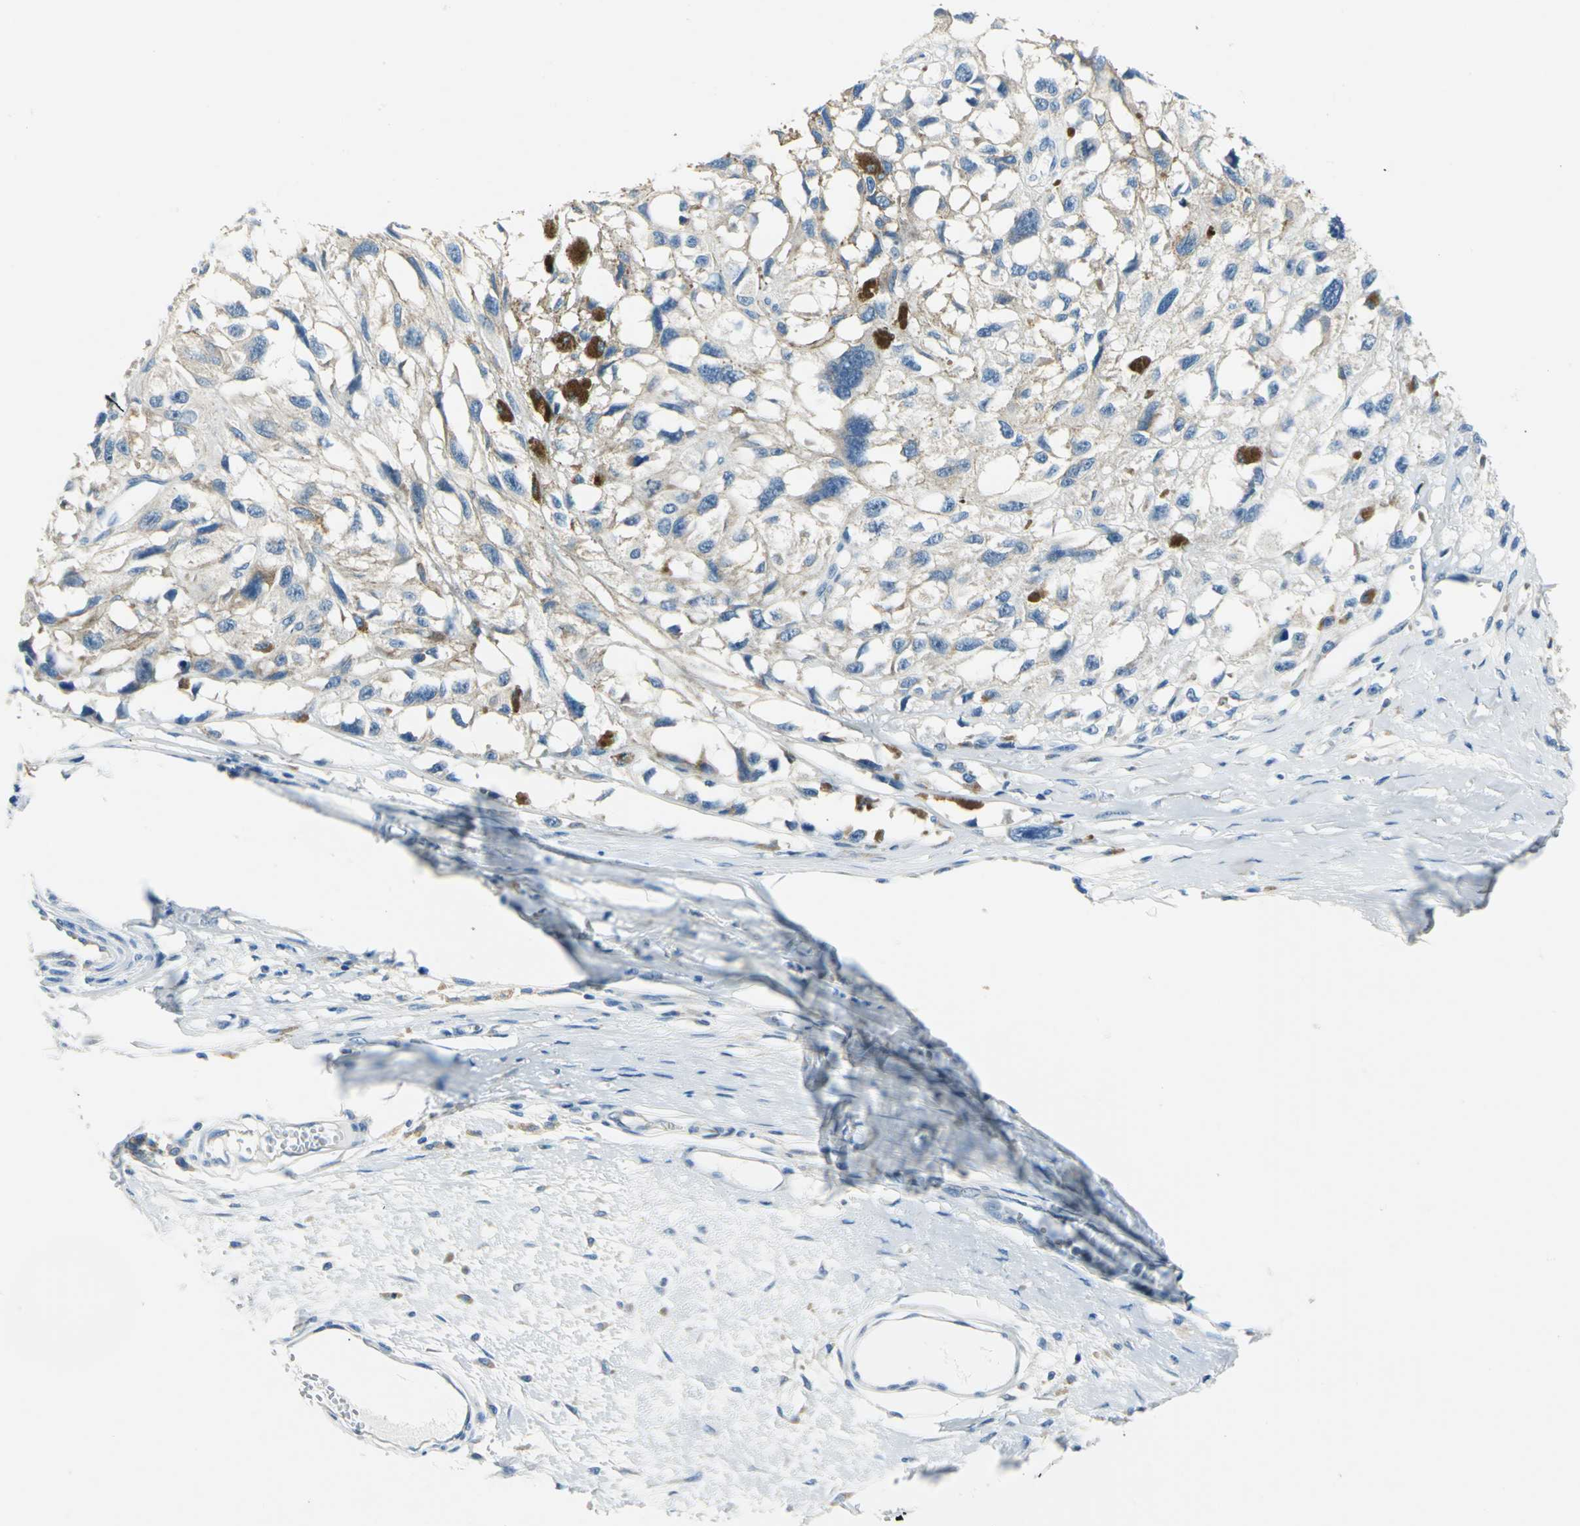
{"staining": {"intensity": "weak", "quantity": "<25%", "location": "cytoplasmic/membranous"}, "tissue": "melanoma", "cell_type": "Tumor cells", "image_type": "cancer", "snomed": [{"axis": "morphology", "description": "Malignant melanoma, Metastatic site"}, {"axis": "topography", "description": "Lymph node"}], "caption": "Histopathology image shows no significant protein positivity in tumor cells of melanoma.", "gene": "TRIM25", "patient": {"sex": "male", "age": 59}}